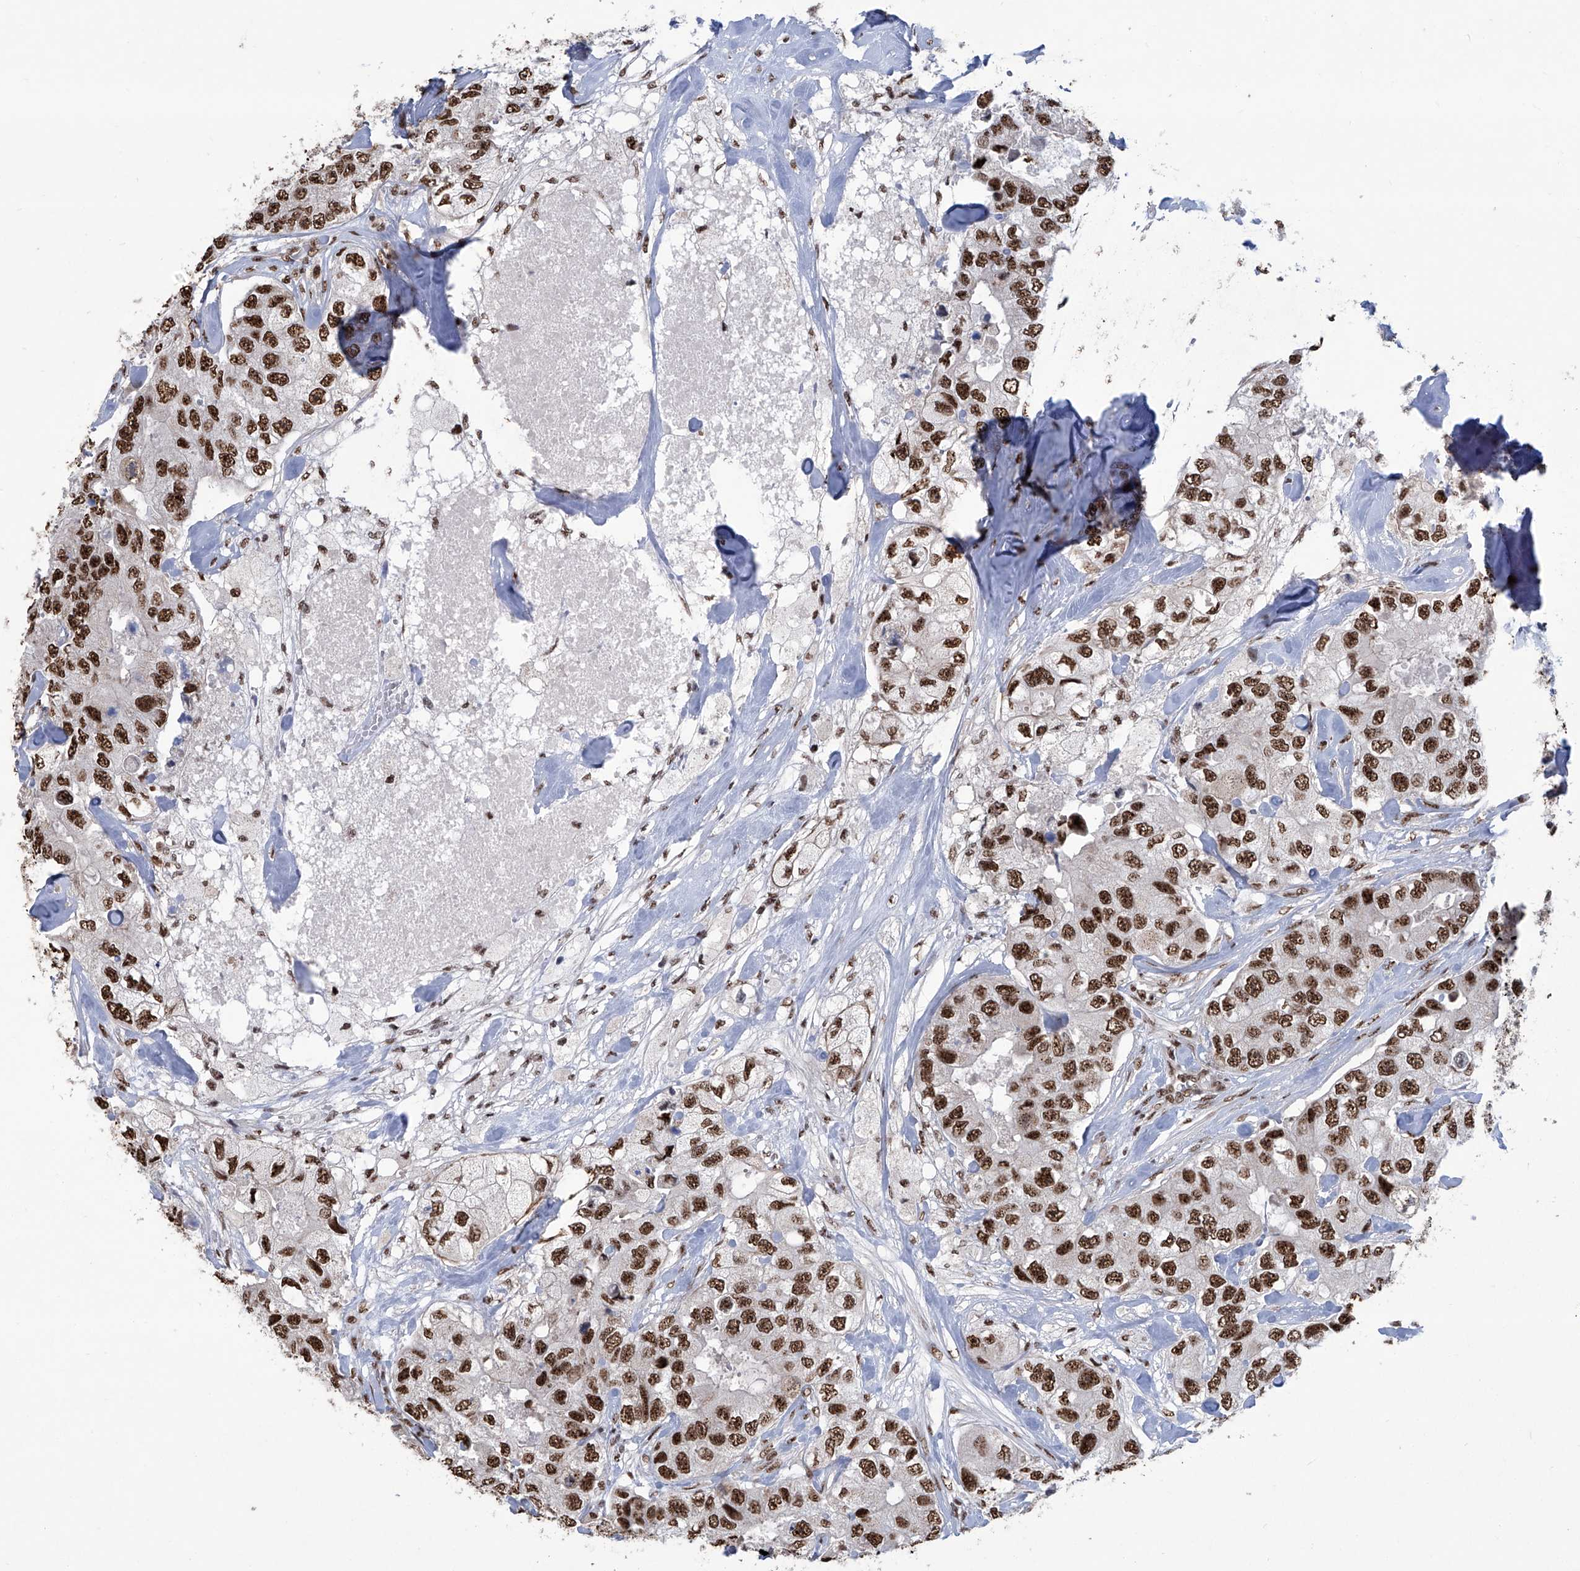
{"staining": {"intensity": "strong", "quantity": ">75%", "location": "nuclear"}, "tissue": "breast cancer", "cell_type": "Tumor cells", "image_type": "cancer", "snomed": [{"axis": "morphology", "description": "Duct carcinoma"}, {"axis": "topography", "description": "Breast"}], "caption": "DAB (3,3'-diaminobenzidine) immunohistochemical staining of human breast cancer reveals strong nuclear protein expression in about >75% of tumor cells.", "gene": "FBXL4", "patient": {"sex": "female", "age": 62}}